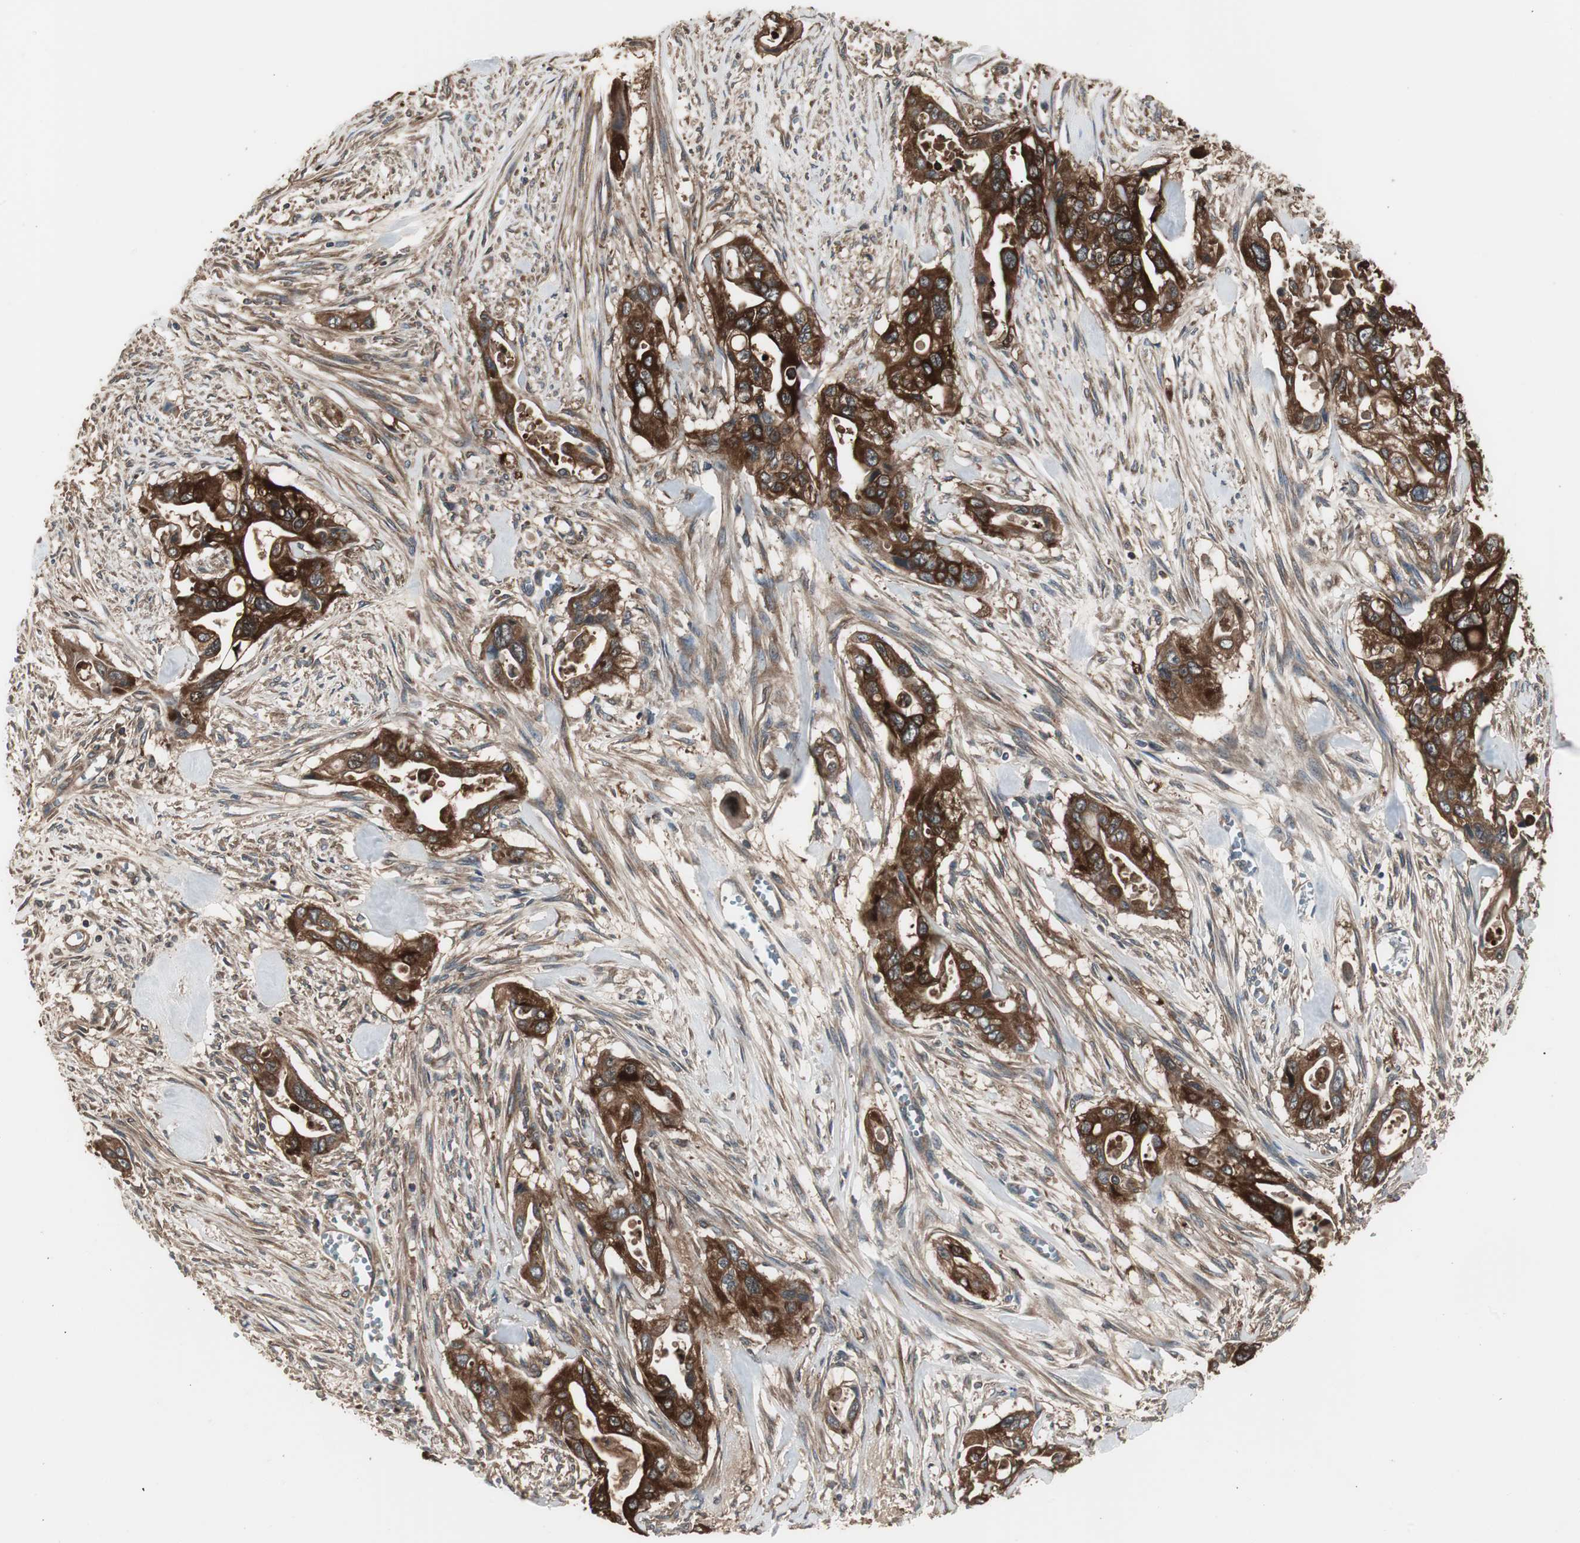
{"staining": {"intensity": "strong", "quantity": ">75%", "location": "cytoplasmic/membranous"}, "tissue": "pancreatic cancer", "cell_type": "Tumor cells", "image_type": "cancer", "snomed": [{"axis": "morphology", "description": "Adenocarcinoma, NOS"}, {"axis": "topography", "description": "Pancreas"}], "caption": "Pancreatic adenocarcinoma tissue shows strong cytoplasmic/membranous staining in approximately >75% of tumor cells, visualized by immunohistochemistry. Nuclei are stained in blue.", "gene": "CAPNS1", "patient": {"sex": "male", "age": 77}}